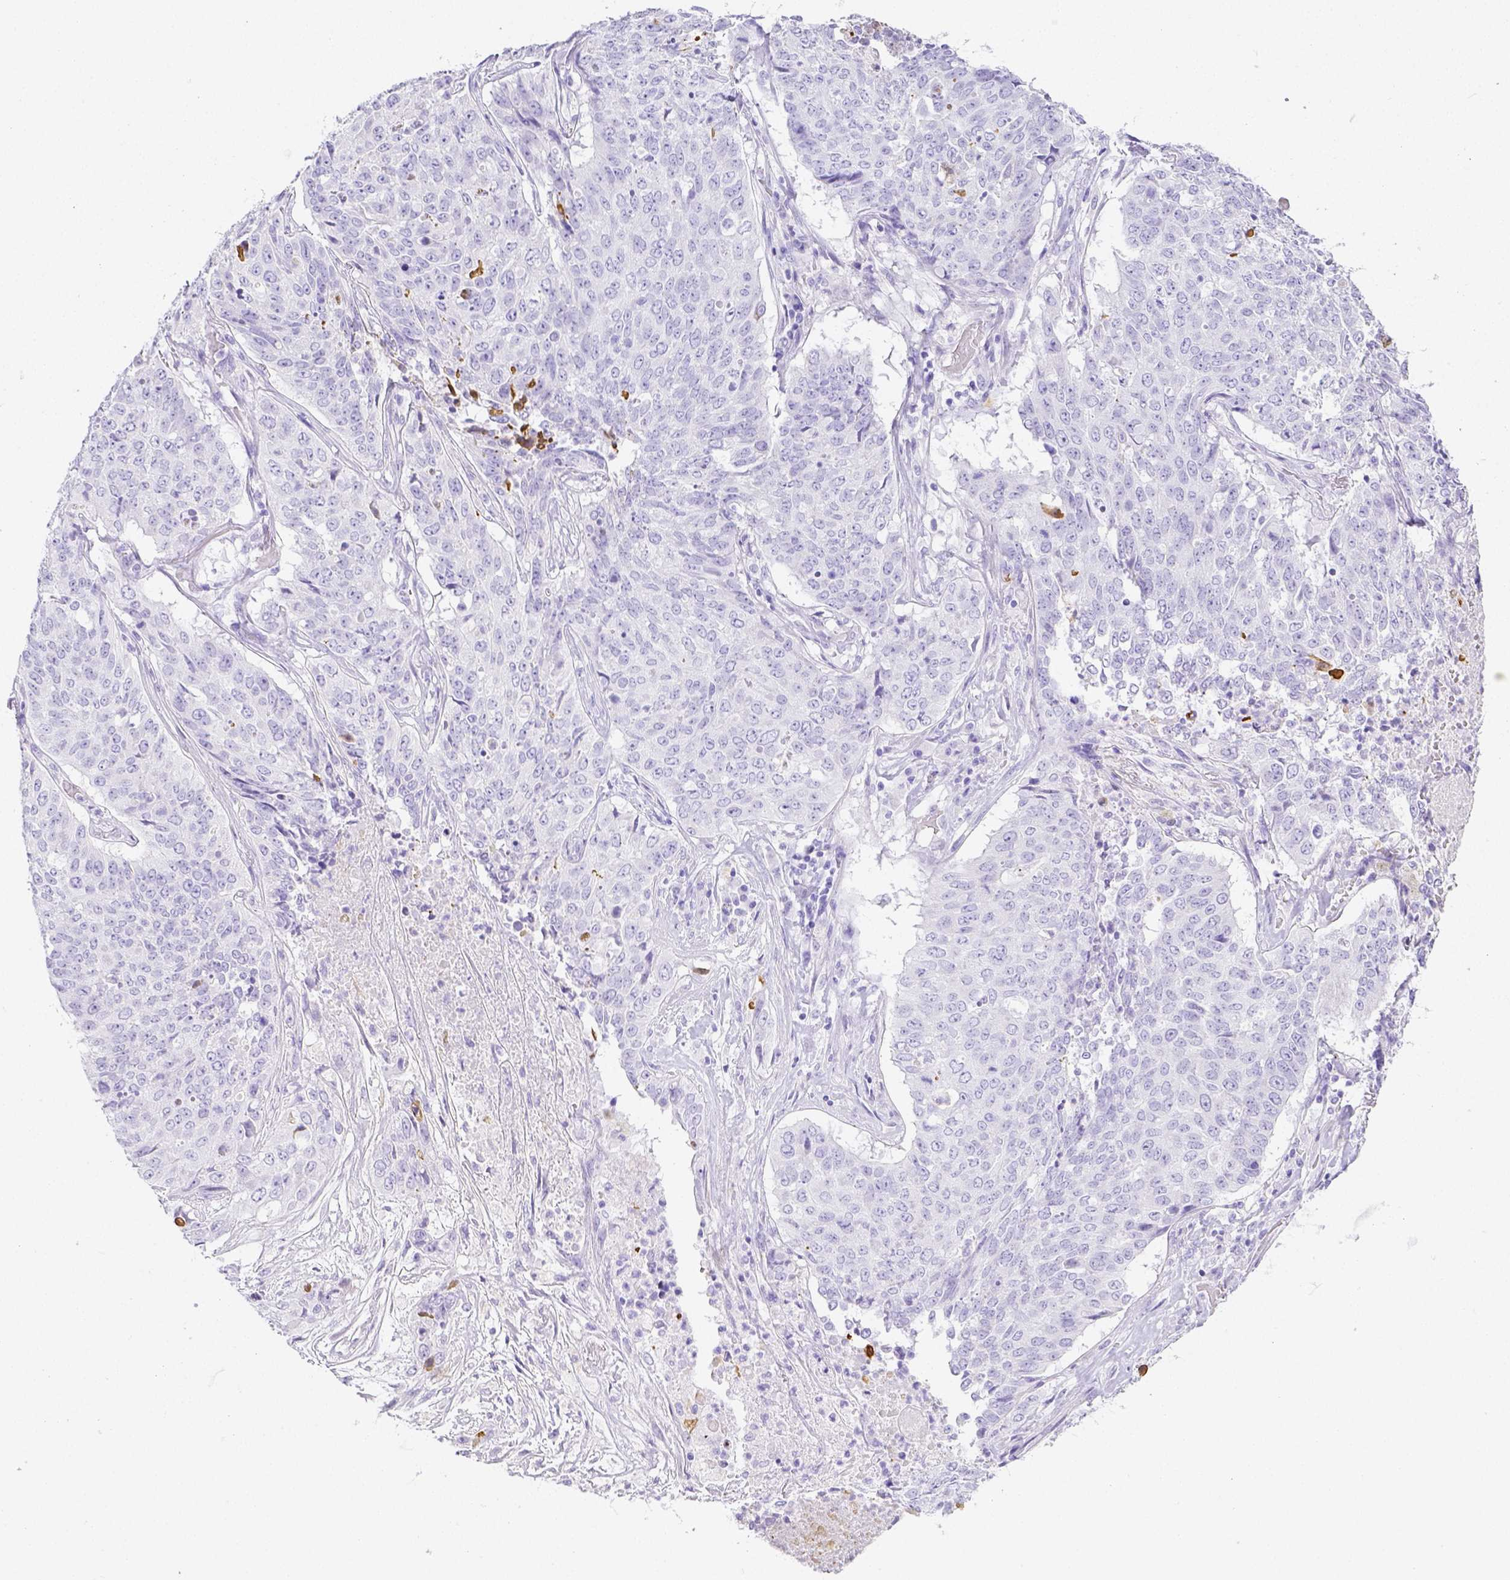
{"staining": {"intensity": "negative", "quantity": "none", "location": "none"}, "tissue": "lung cancer", "cell_type": "Tumor cells", "image_type": "cancer", "snomed": [{"axis": "morphology", "description": "Normal tissue, NOS"}, {"axis": "morphology", "description": "Squamous cell carcinoma, NOS"}, {"axis": "topography", "description": "Bronchus"}, {"axis": "topography", "description": "Lung"}], "caption": "DAB immunohistochemical staining of human lung cancer (squamous cell carcinoma) shows no significant expression in tumor cells.", "gene": "ARHGAP36", "patient": {"sex": "male", "age": 64}}